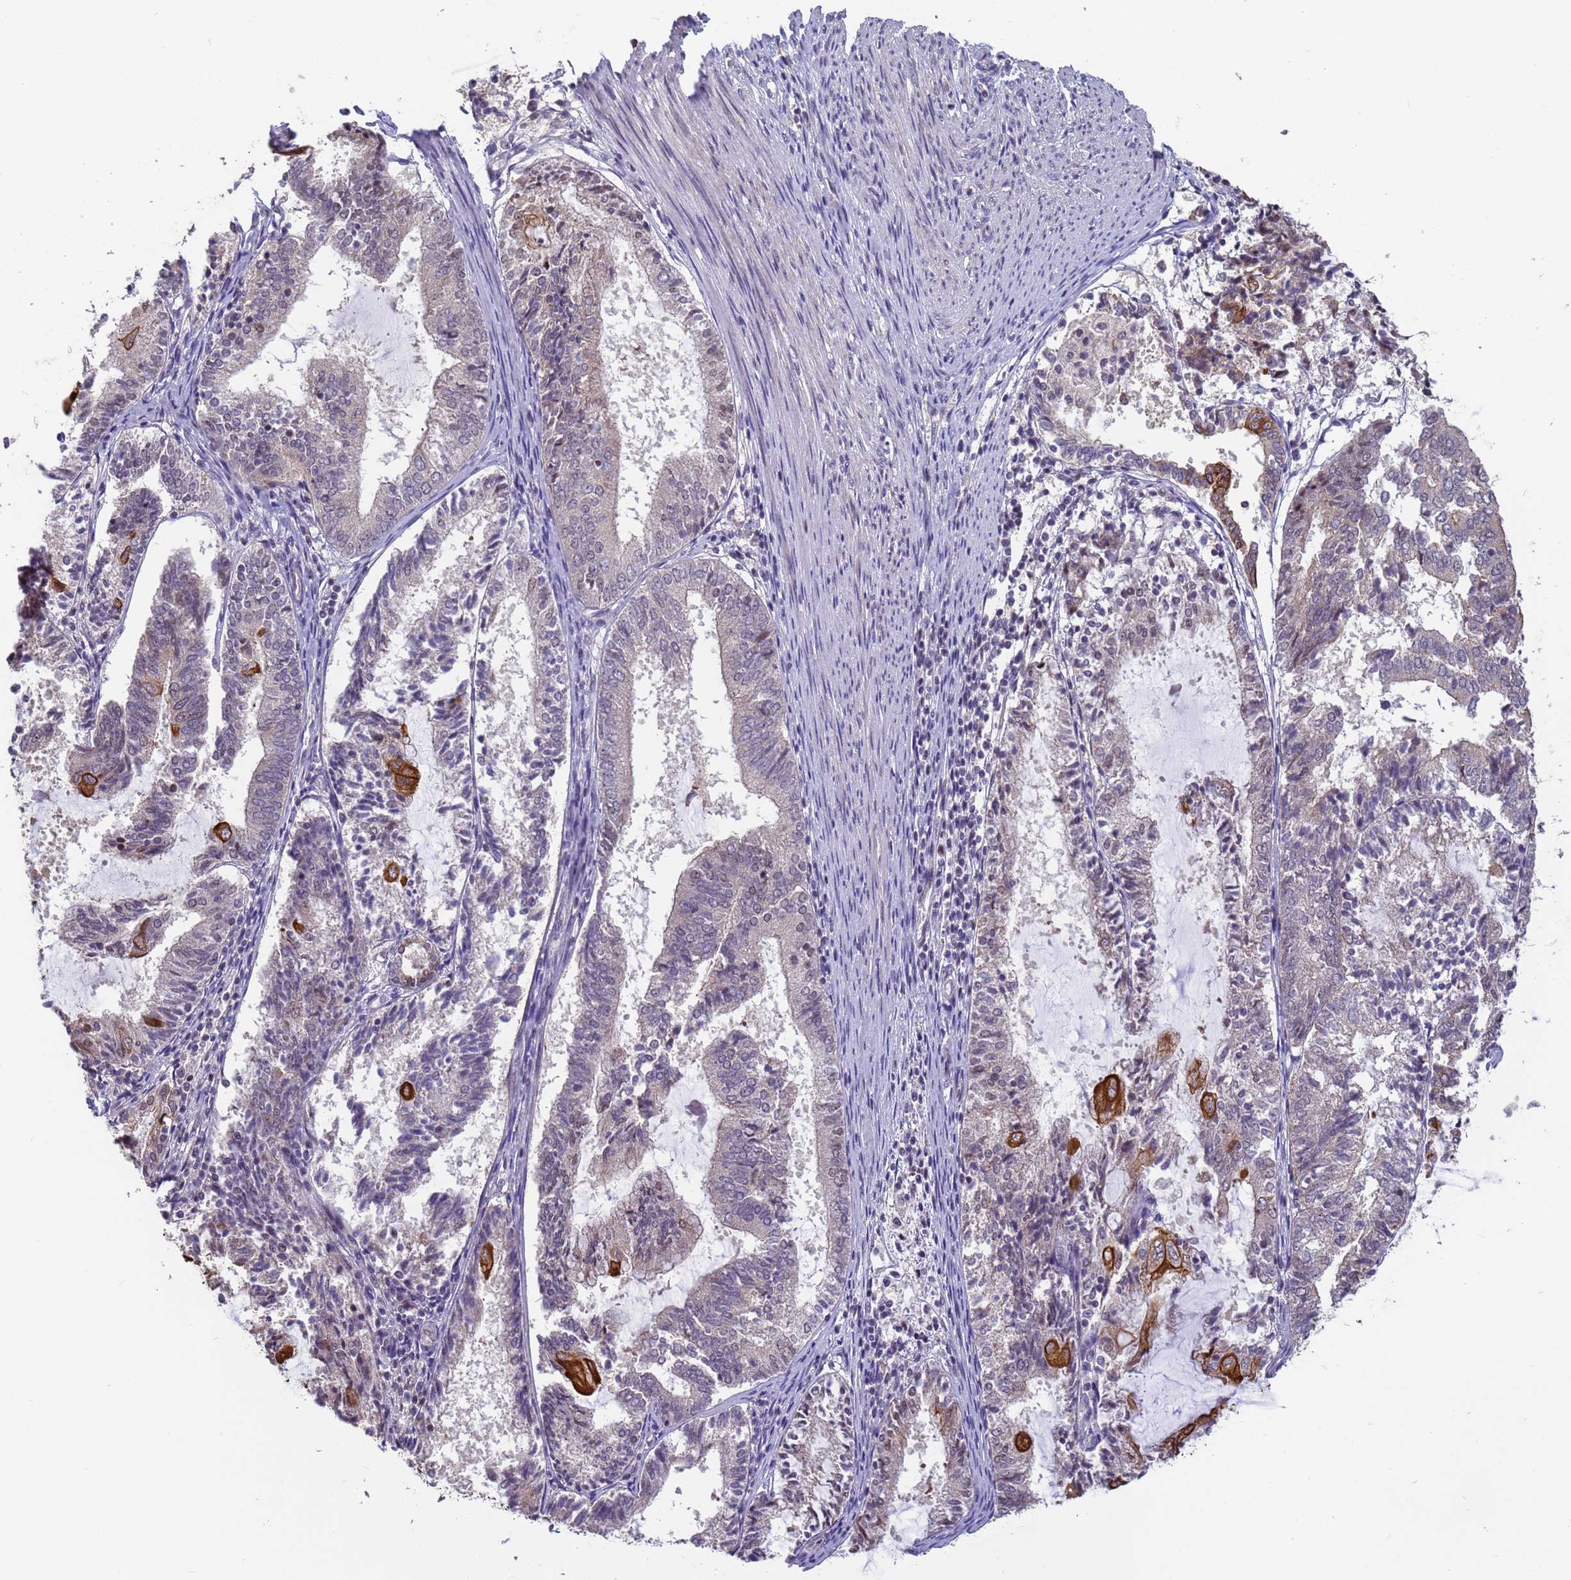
{"staining": {"intensity": "strong", "quantity": "<25%", "location": "cytoplasmic/membranous"}, "tissue": "endometrial cancer", "cell_type": "Tumor cells", "image_type": "cancer", "snomed": [{"axis": "morphology", "description": "Adenocarcinoma, NOS"}, {"axis": "topography", "description": "Endometrium"}], "caption": "Immunohistochemical staining of endometrial adenocarcinoma exhibits medium levels of strong cytoplasmic/membranous protein staining in approximately <25% of tumor cells.", "gene": "VWA3A", "patient": {"sex": "female", "age": 81}}